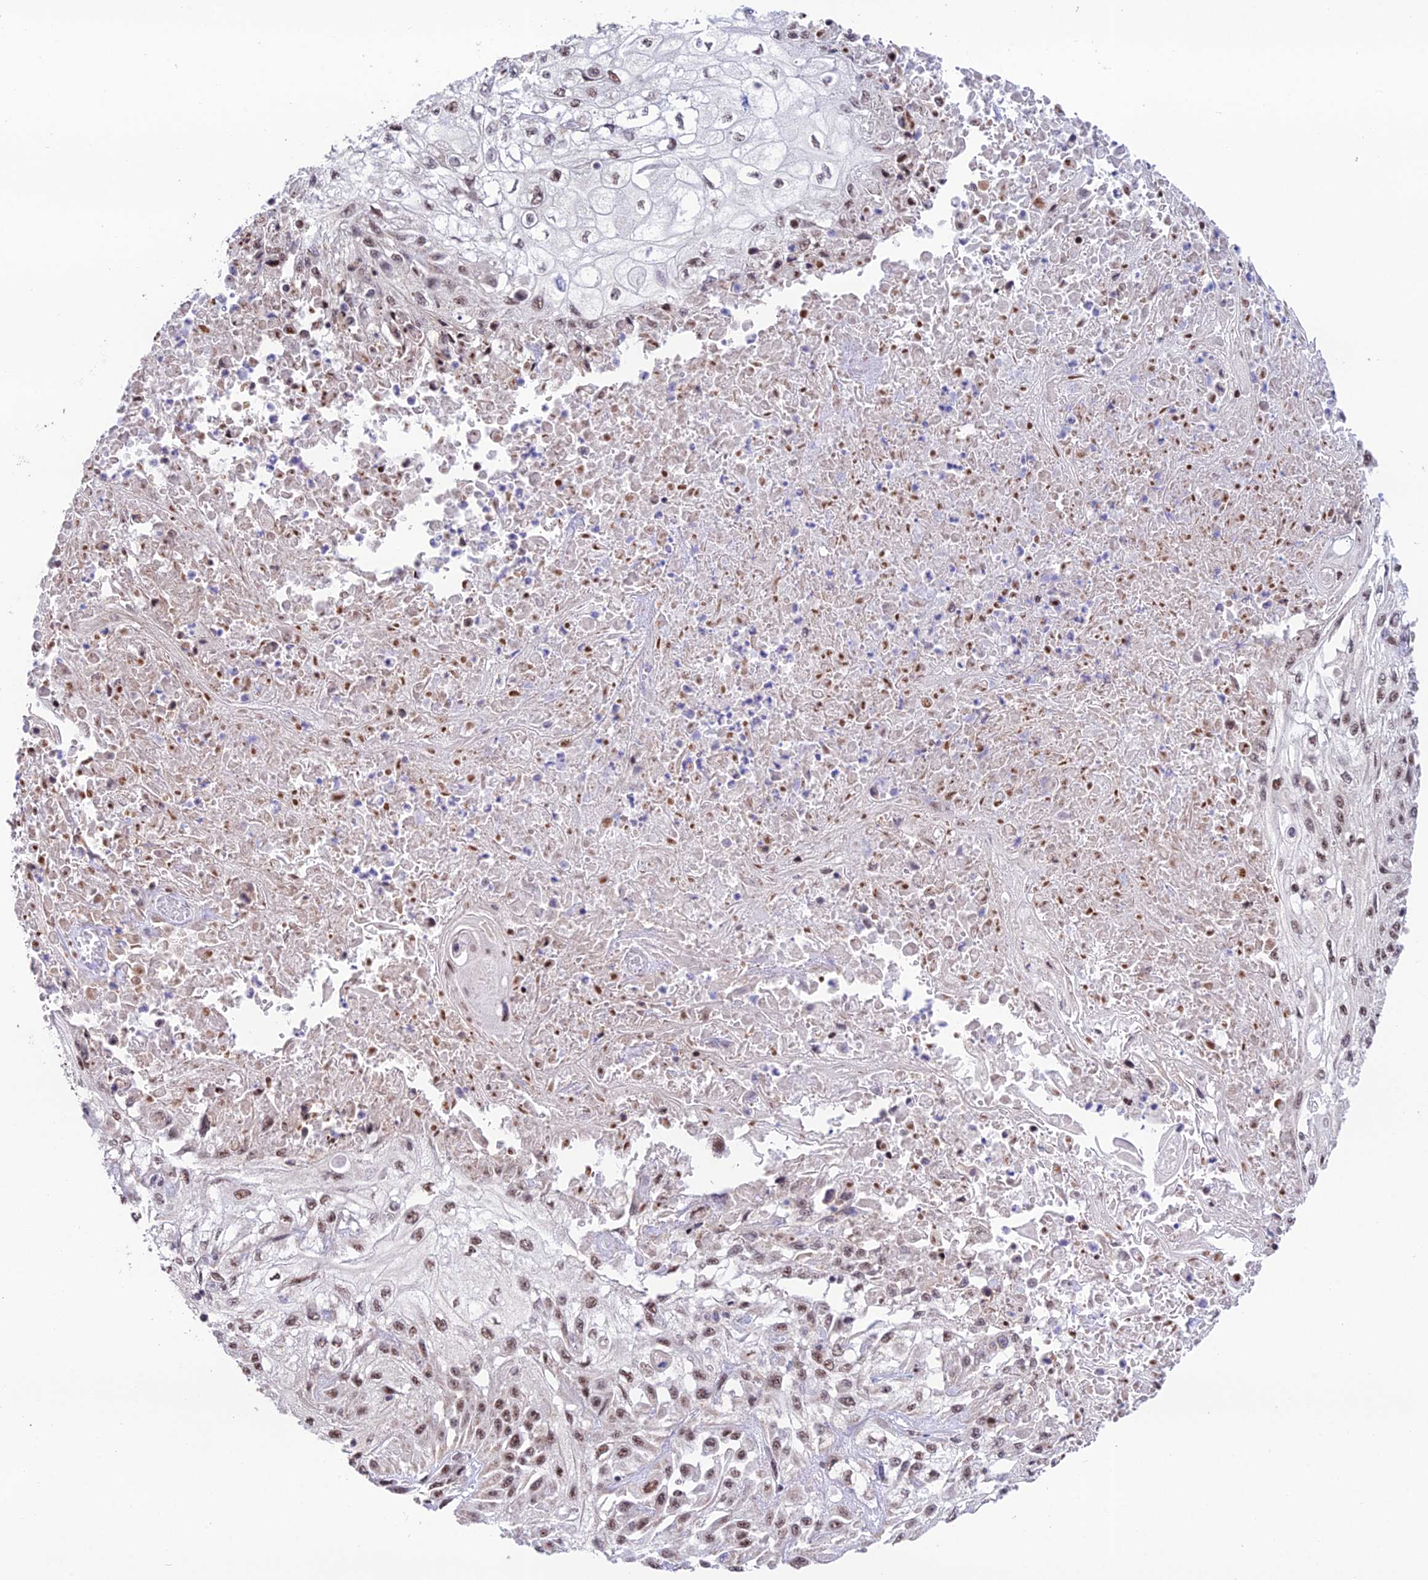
{"staining": {"intensity": "weak", "quantity": ">75%", "location": "nuclear"}, "tissue": "skin cancer", "cell_type": "Tumor cells", "image_type": "cancer", "snomed": [{"axis": "morphology", "description": "Squamous cell carcinoma, NOS"}, {"axis": "morphology", "description": "Squamous cell carcinoma, metastatic, NOS"}, {"axis": "topography", "description": "Skin"}, {"axis": "topography", "description": "Lymph node"}], "caption": "An image of metastatic squamous cell carcinoma (skin) stained for a protein displays weak nuclear brown staining in tumor cells.", "gene": "THOC7", "patient": {"sex": "male", "age": 75}}